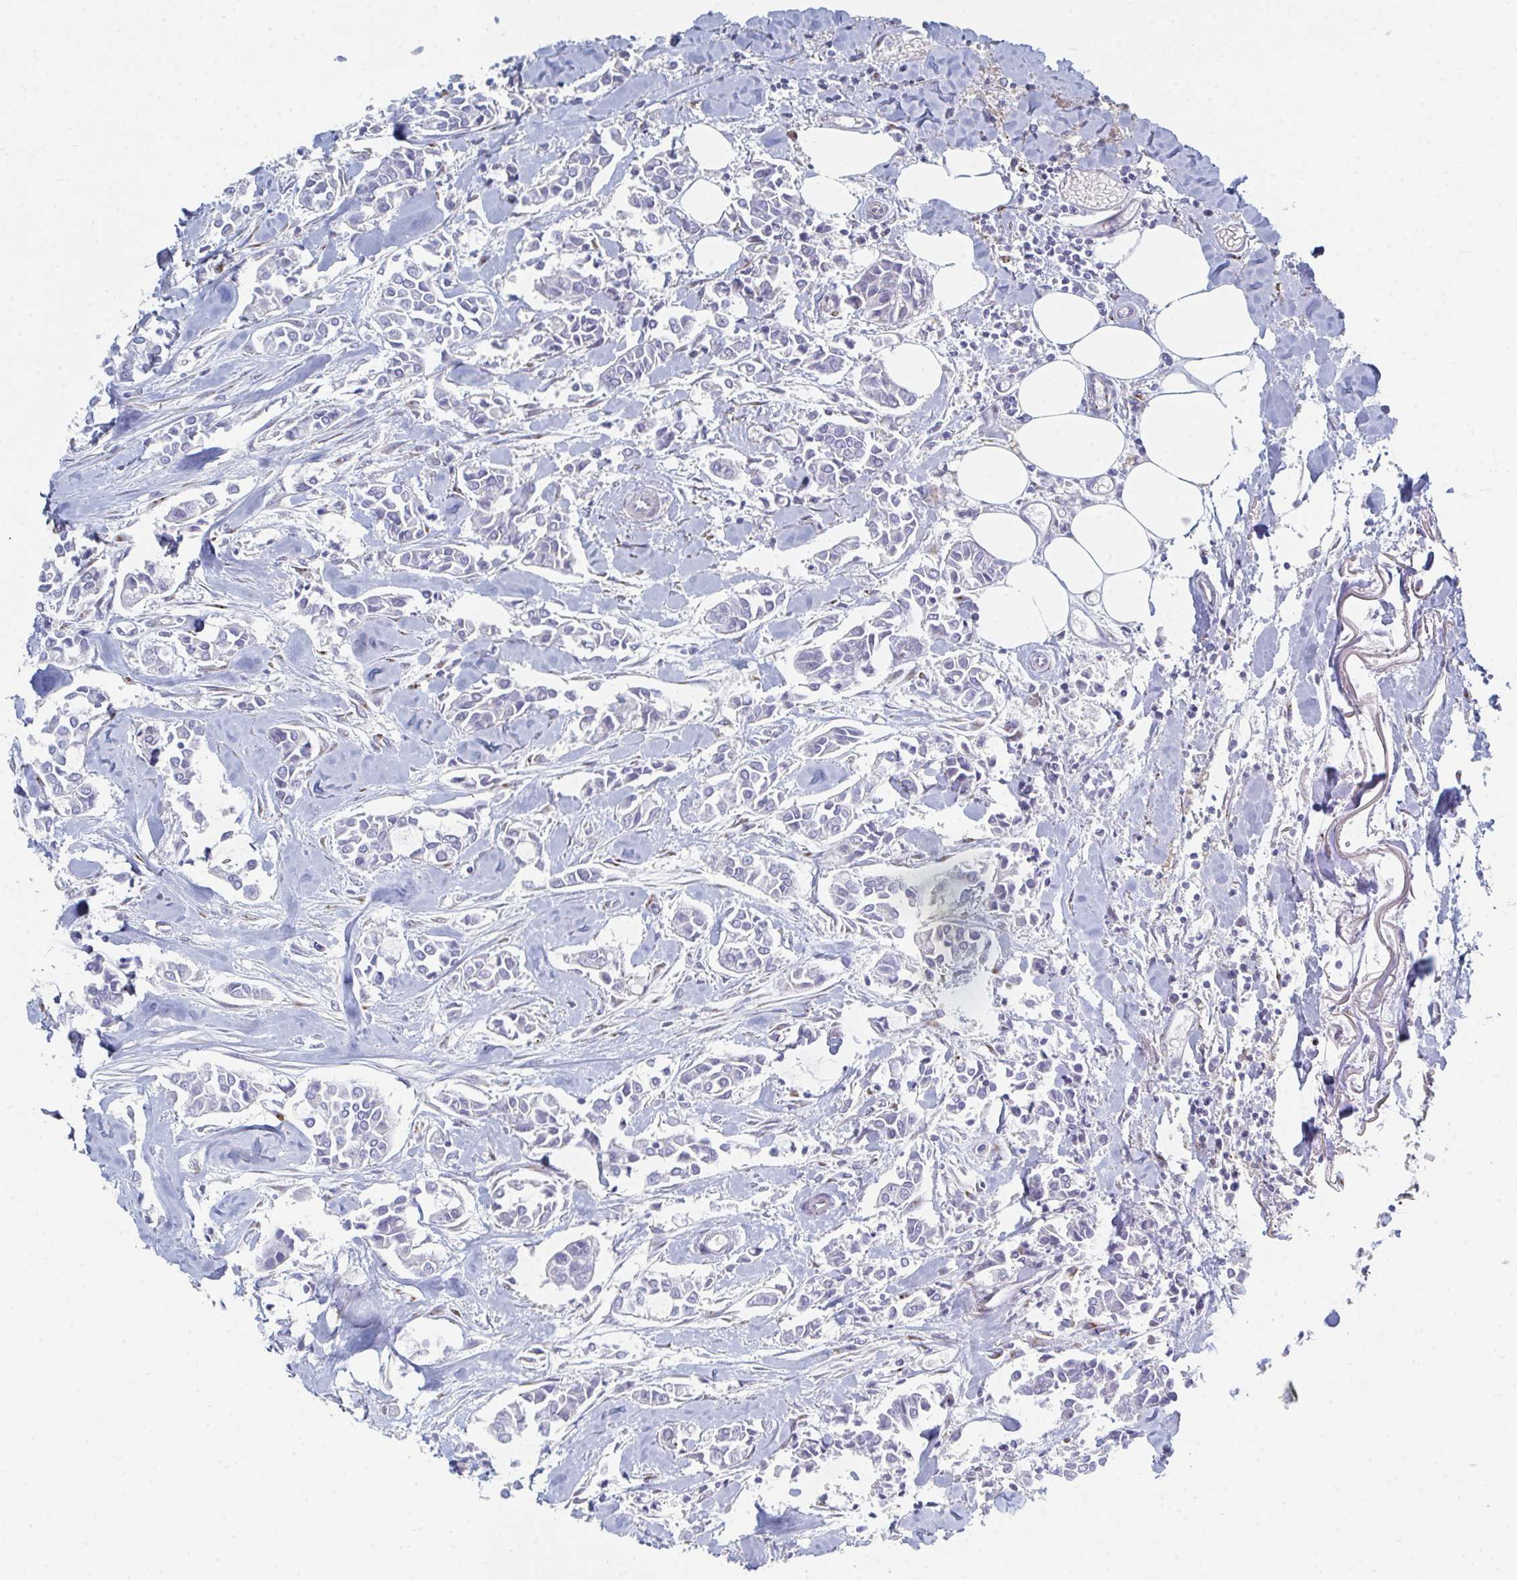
{"staining": {"intensity": "negative", "quantity": "none", "location": "none"}, "tissue": "breast cancer", "cell_type": "Tumor cells", "image_type": "cancer", "snomed": [{"axis": "morphology", "description": "Duct carcinoma"}, {"axis": "topography", "description": "Breast"}], "caption": "Immunohistochemistry photomicrograph of invasive ductal carcinoma (breast) stained for a protein (brown), which reveals no positivity in tumor cells.", "gene": "PSMG1", "patient": {"sex": "female", "age": 84}}